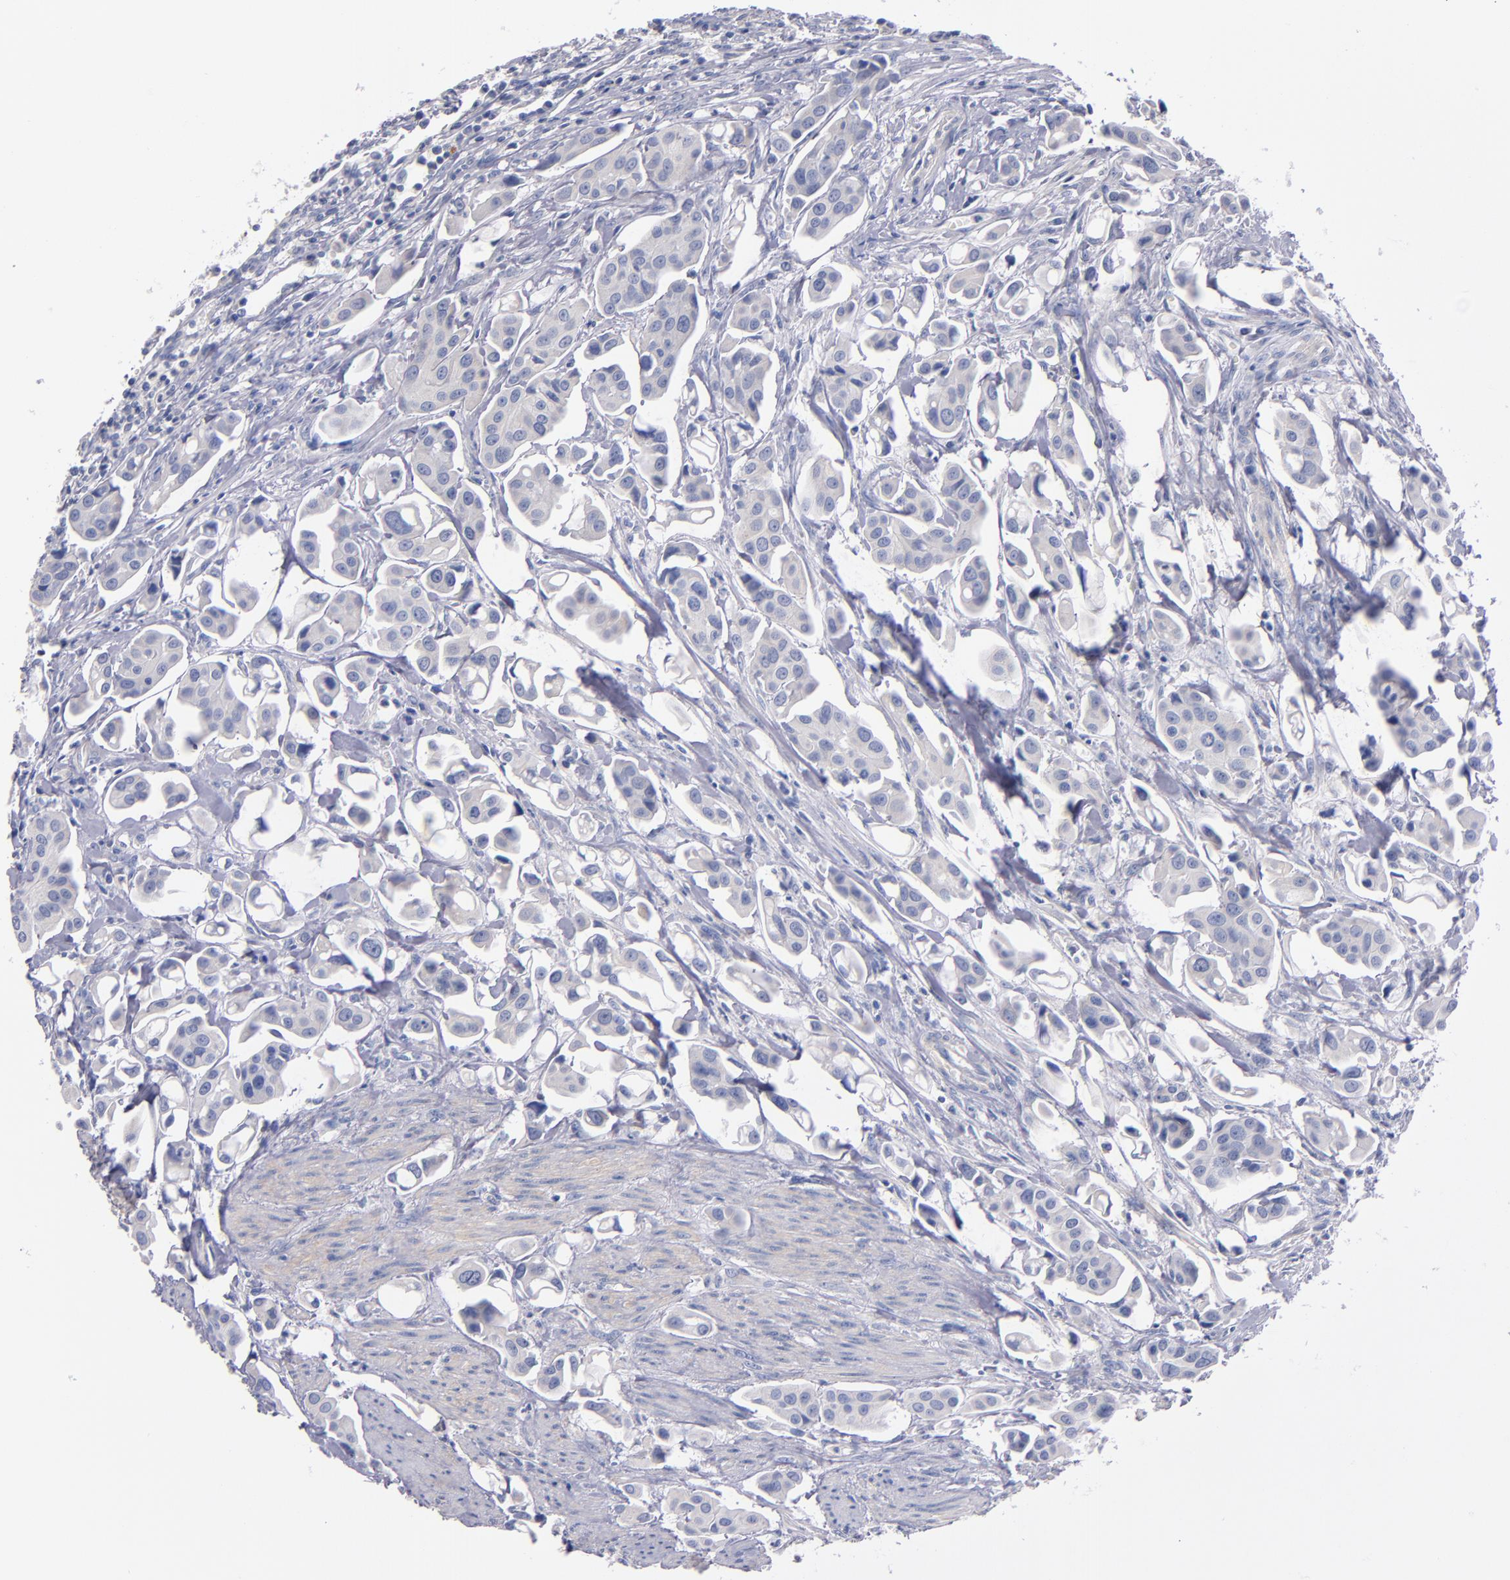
{"staining": {"intensity": "negative", "quantity": "none", "location": "none"}, "tissue": "urothelial cancer", "cell_type": "Tumor cells", "image_type": "cancer", "snomed": [{"axis": "morphology", "description": "Urothelial carcinoma, High grade"}, {"axis": "topography", "description": "Urinary bladder"}], "caption": "Immunohistochemistry (IHC) of high-grade urothelial carcinoma demonstrates no positivity in tumor cells.", "gene": "CNTNAP2", "patient": {"sex": "male", "age": 66}}